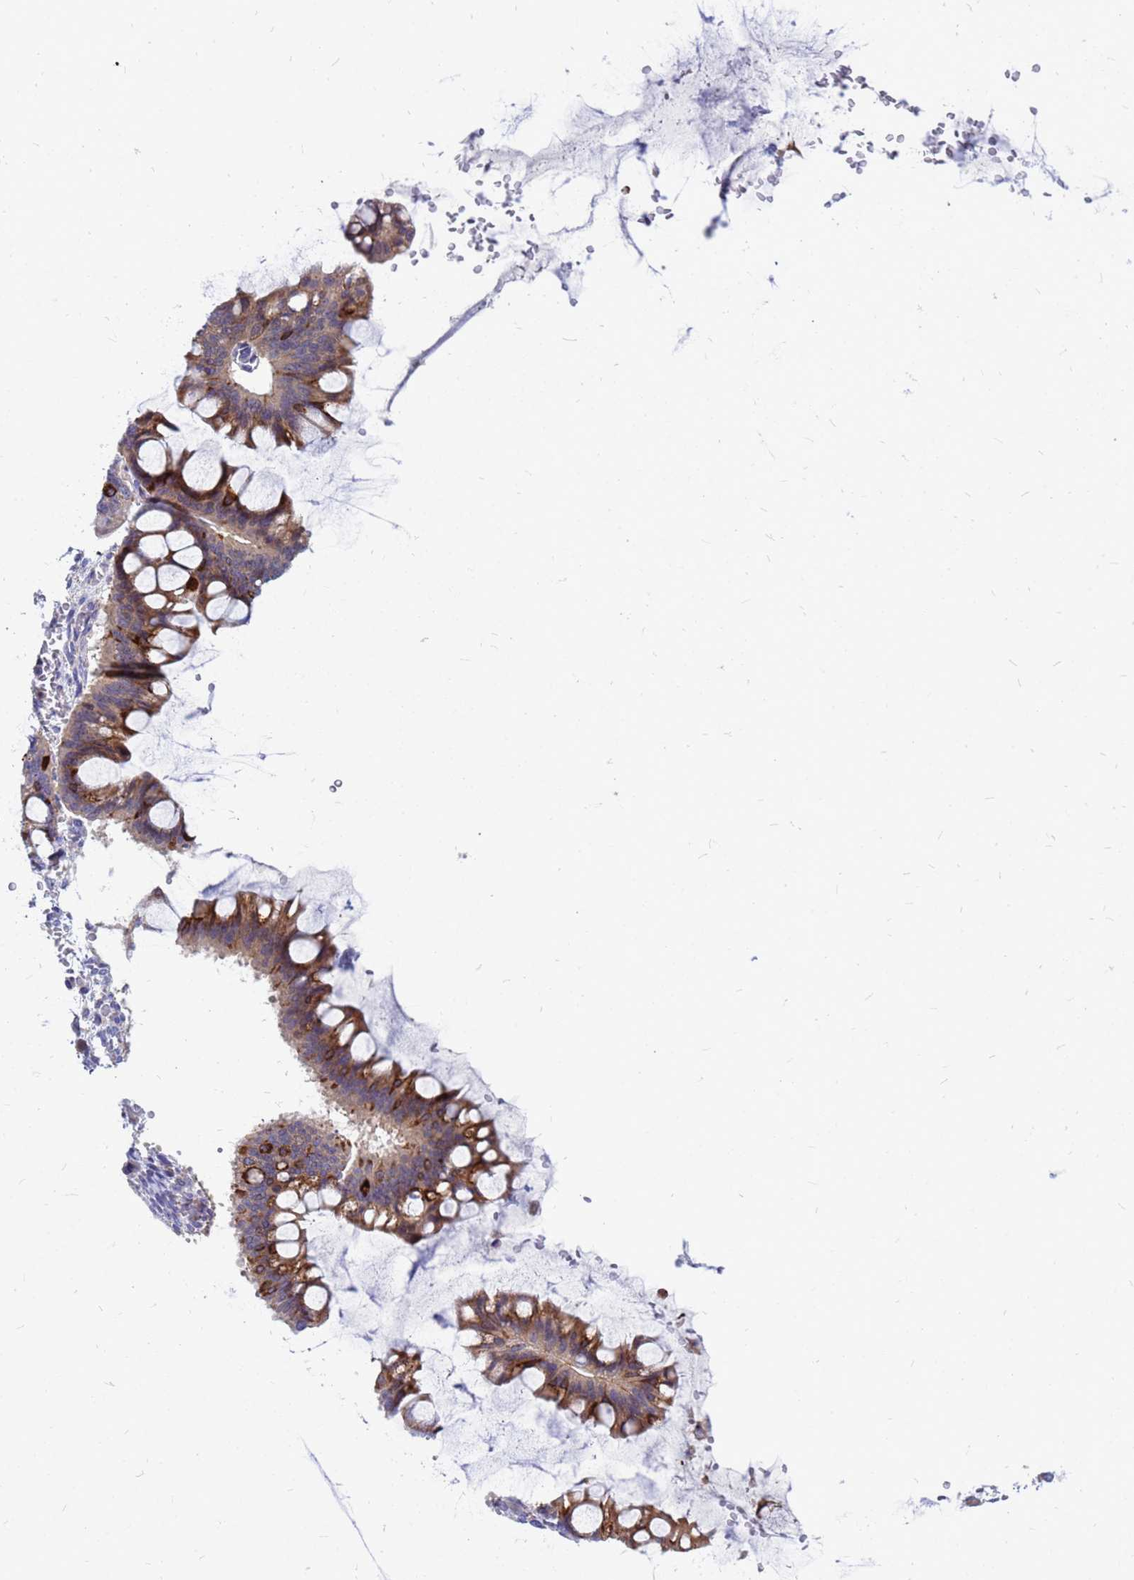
{"staining": {"intensity": "strong", "quantity": "<25%", "location": "cytoplasmic/membranous"}, "tissue": "ovarian cancer", "cell_type": "Tumor cells", "image_type": "cancer", "snomed": [{"axis": "morphology", "description": "Cystadenocarcinoma, mucinous, NOS"}, {"axis": "topography", "description": "Ovary"}], "caption": "This is an image of immunohistochemistry staining of ovarian cancer, which shows strong expression in the cytoplasmic/membranous of tumor cells.", "gene": "FHIP1A", "patient": {"sex": "female", "age": 73}}